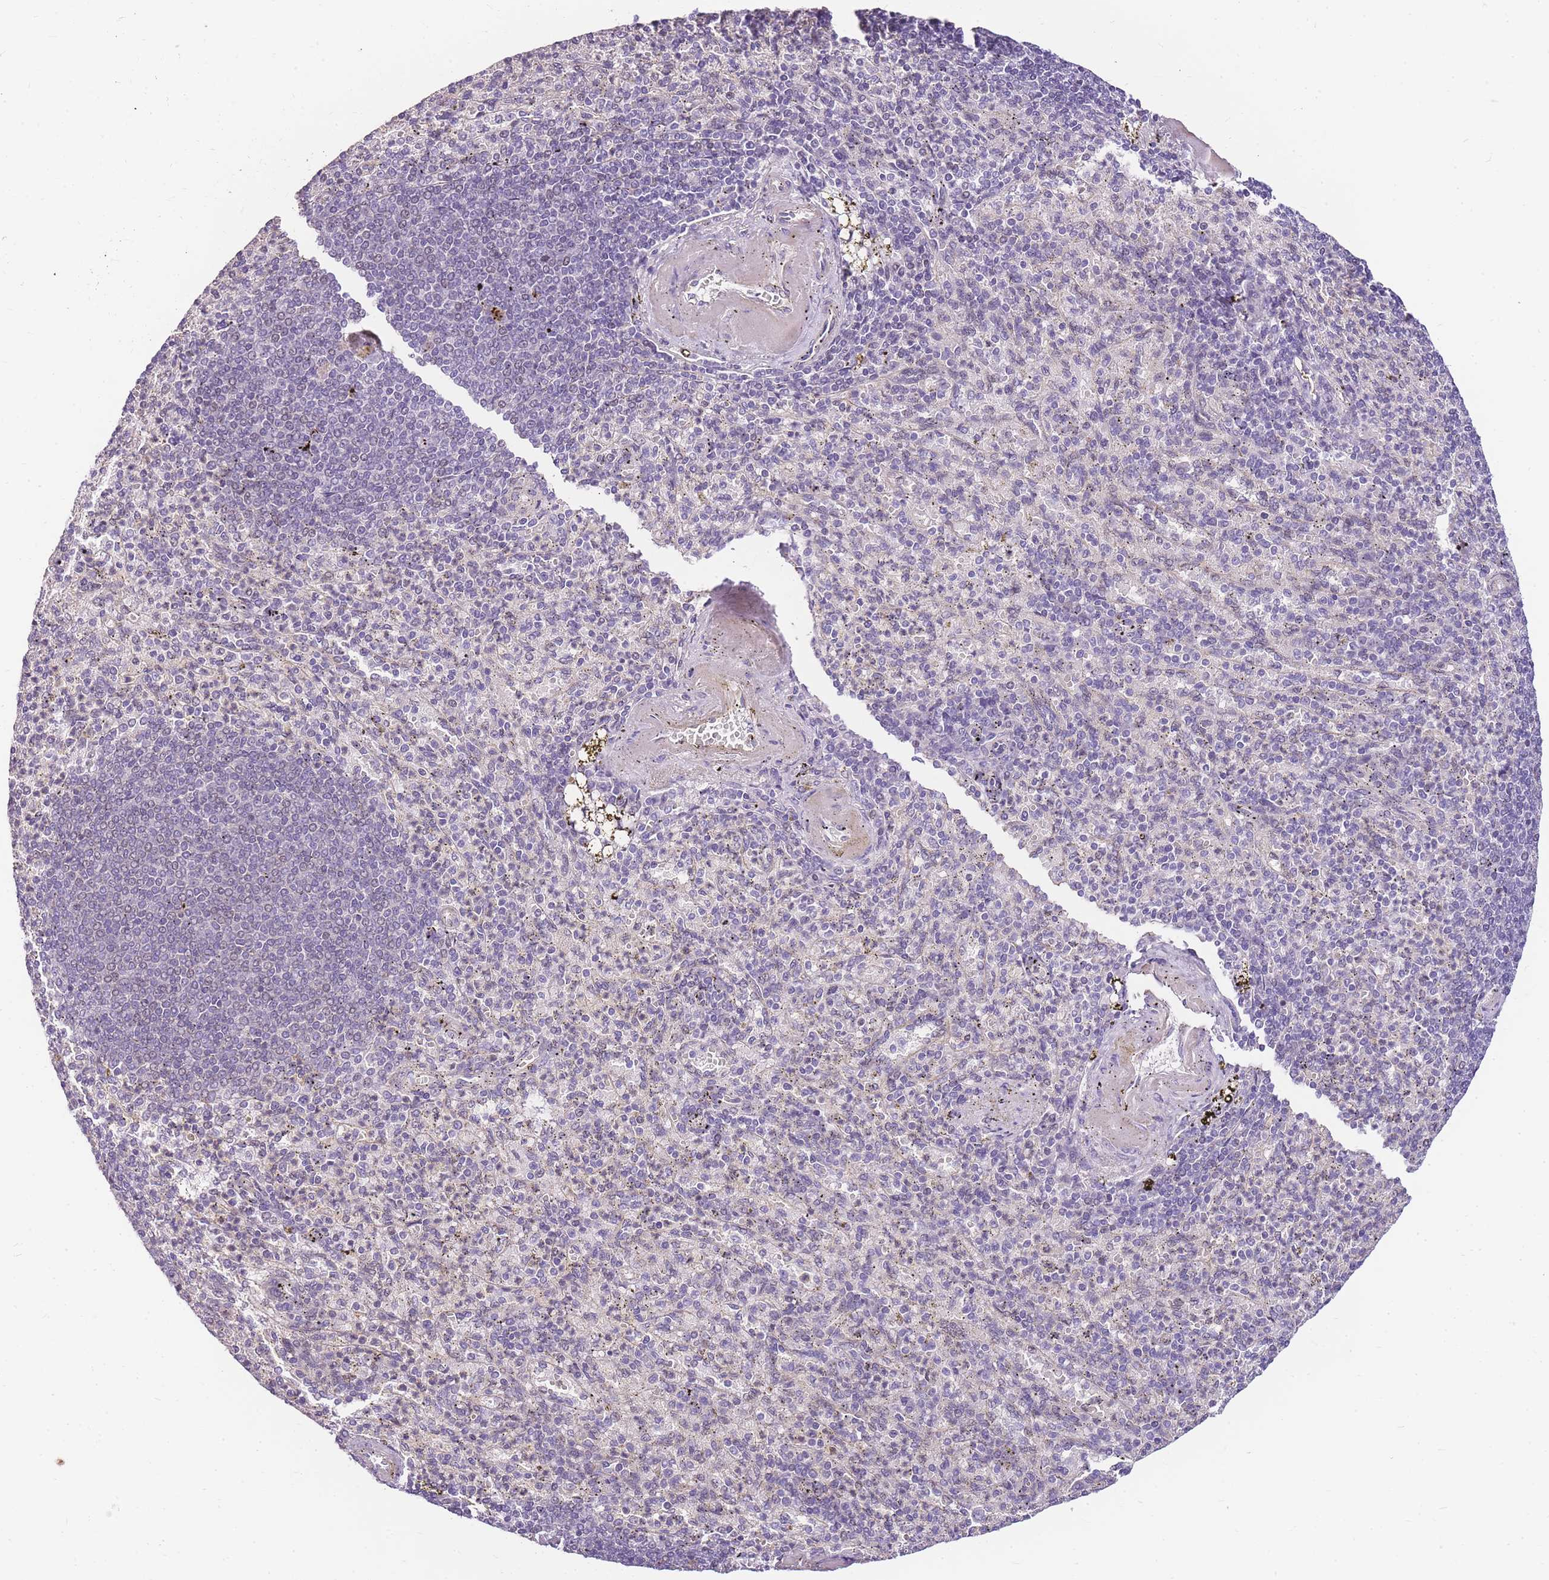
{"staining": {"intensity": "negative", "quantity": "none", "location": "none"}, "tissue": "spleen", "cell_type": "Cells in red pulp", "image_type": "normal", "snomed": [{"axis": "morphology", "description": "Normal tissue, NOS"}, {"axis": "topography", "description": "Spleen"}], "caption": "Spleen stained for a protein using IHC displays no positivity cells in red pulp.", "gene": "CLBA1", "patient": {"sex": "female", "age": 74}}